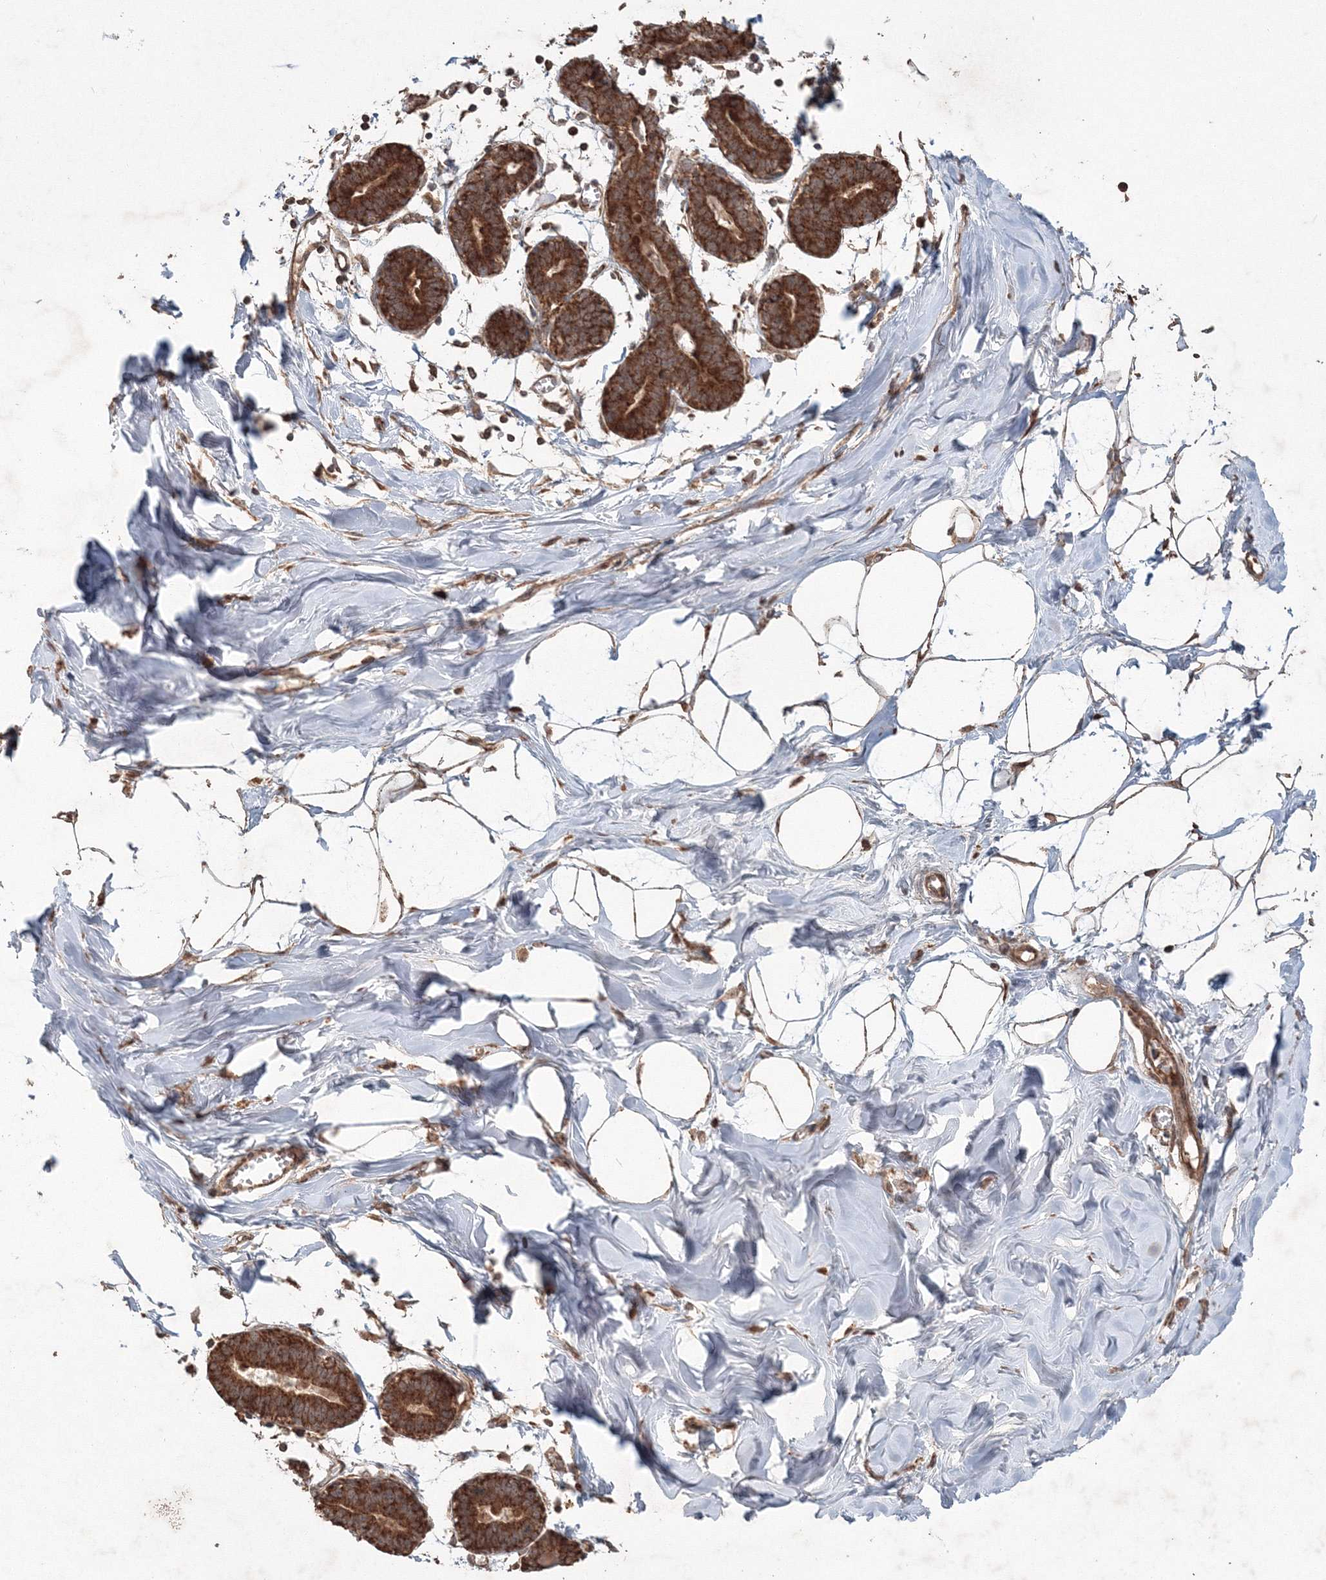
{"staining": {"intensity": "moderate", "quantity": ">75%", "location": "cytoplasmic/membranous"}, "tissue": "breast", "cell_type": "Adipocytes", "image_type": "normal", "snomed": [{"axis": "morphology", "description": "Normal tissue, NOS"}, {"axis": "topography", "description": "Breast"}], "caption": "Immunohistochemical staining of normal human breast demonstrates medium levels of moderate cytoplasmic/membranous staining in about >75% of adipocytes.", "gene": "ANAPC16", "patient": {"sex": "female", "age": 27}}